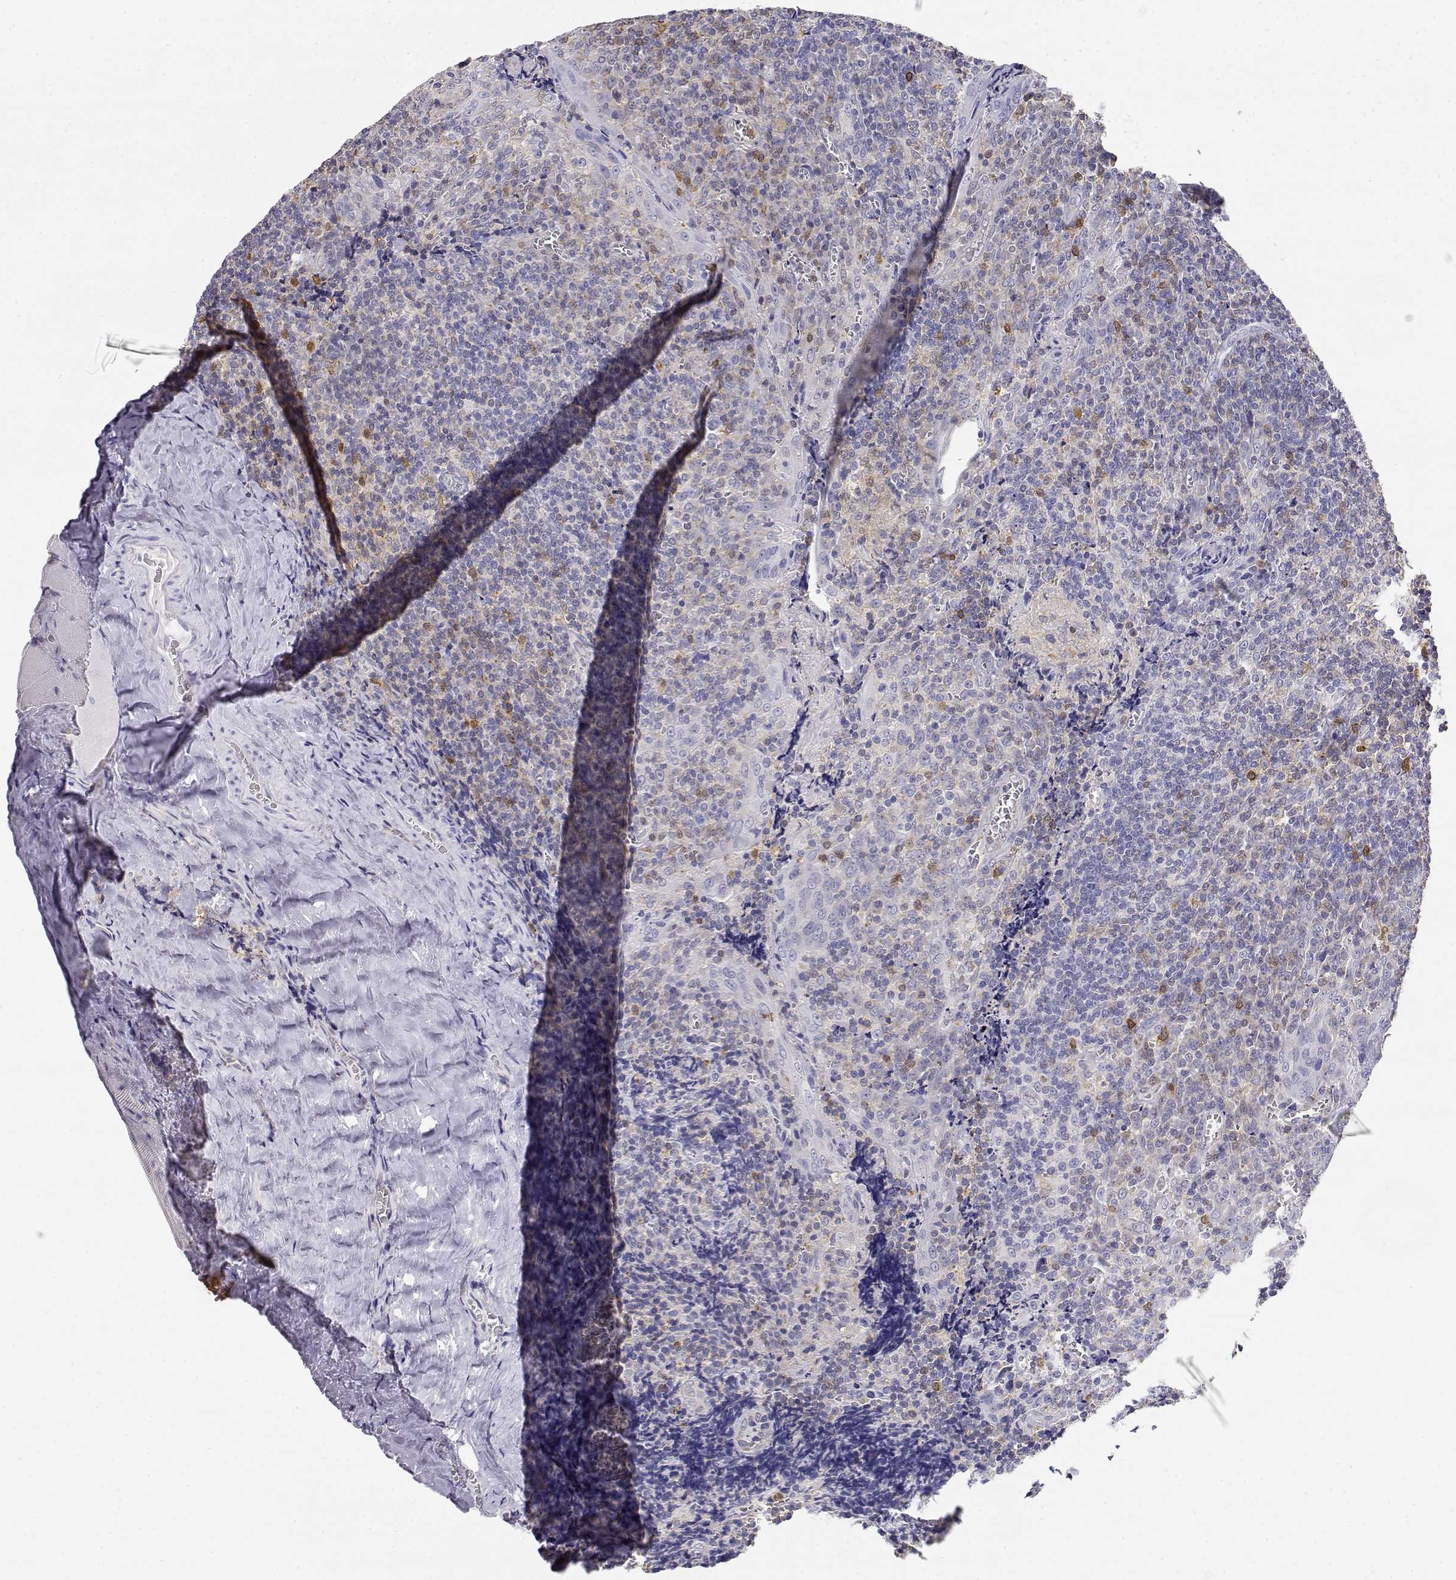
{"staining": {"intensity": "moderate", "quantity": "<25%", "location": "cytoplasmic/membranous"}, "tissue": "tonsil", "cell_type": "Germinal center cells", "image_type": "normal", "snomed": [{"axis": "morphology", "description": "Normal tissue, NOS"}, {"axis": "morphology", "description": "Inflammation, NOS"}, {"axis": "topography", "description": "Tonsil"}], "caption": "Protein positivity by IHC exhibits moderate cytoplasmic/membranous positivity in approximately <25% of germinal center cells in benign tonsil.", "gene": "ADA", "patient": {"sex": "female", "age": 31}}